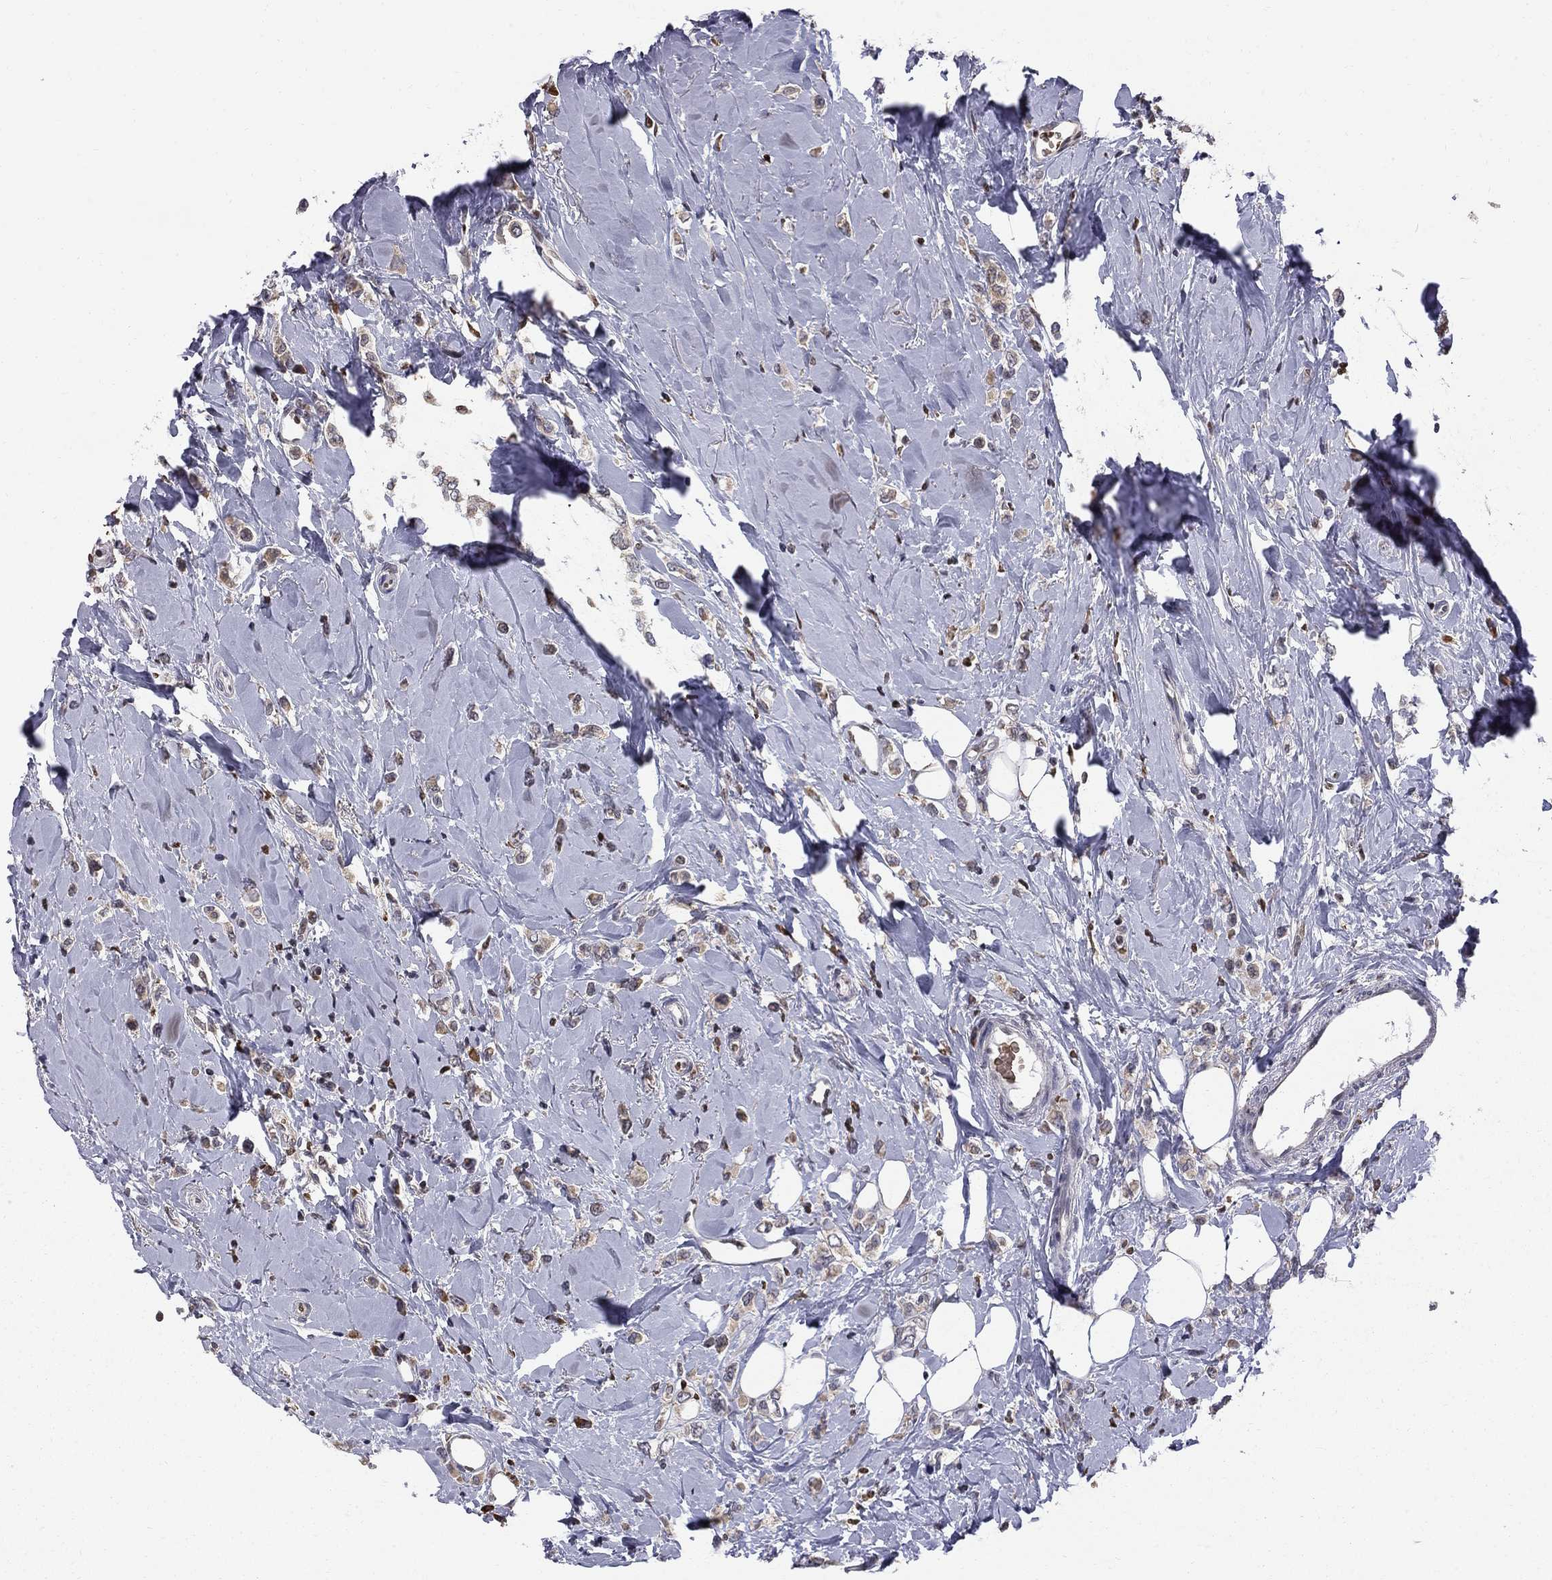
{"staining": {"intensity": "weak", "quantity": "<25%", "location": "cytoplasmic/membranous"}, "tissue": "breast cancer", "cell_type": "Tumor cells", "image_type": "cancer", "snomed": [{"axis": "morphology", "description": "Lobular carcinoma"}, {"axis": "topography", "description": "Breast"}], "caption": "Breast lobular carcinoma was stained to show a protein in brown. There is no significant expression in tumor cells.", "gene": "HSPB2", "patient": {"sex": "female", "age": 66}}